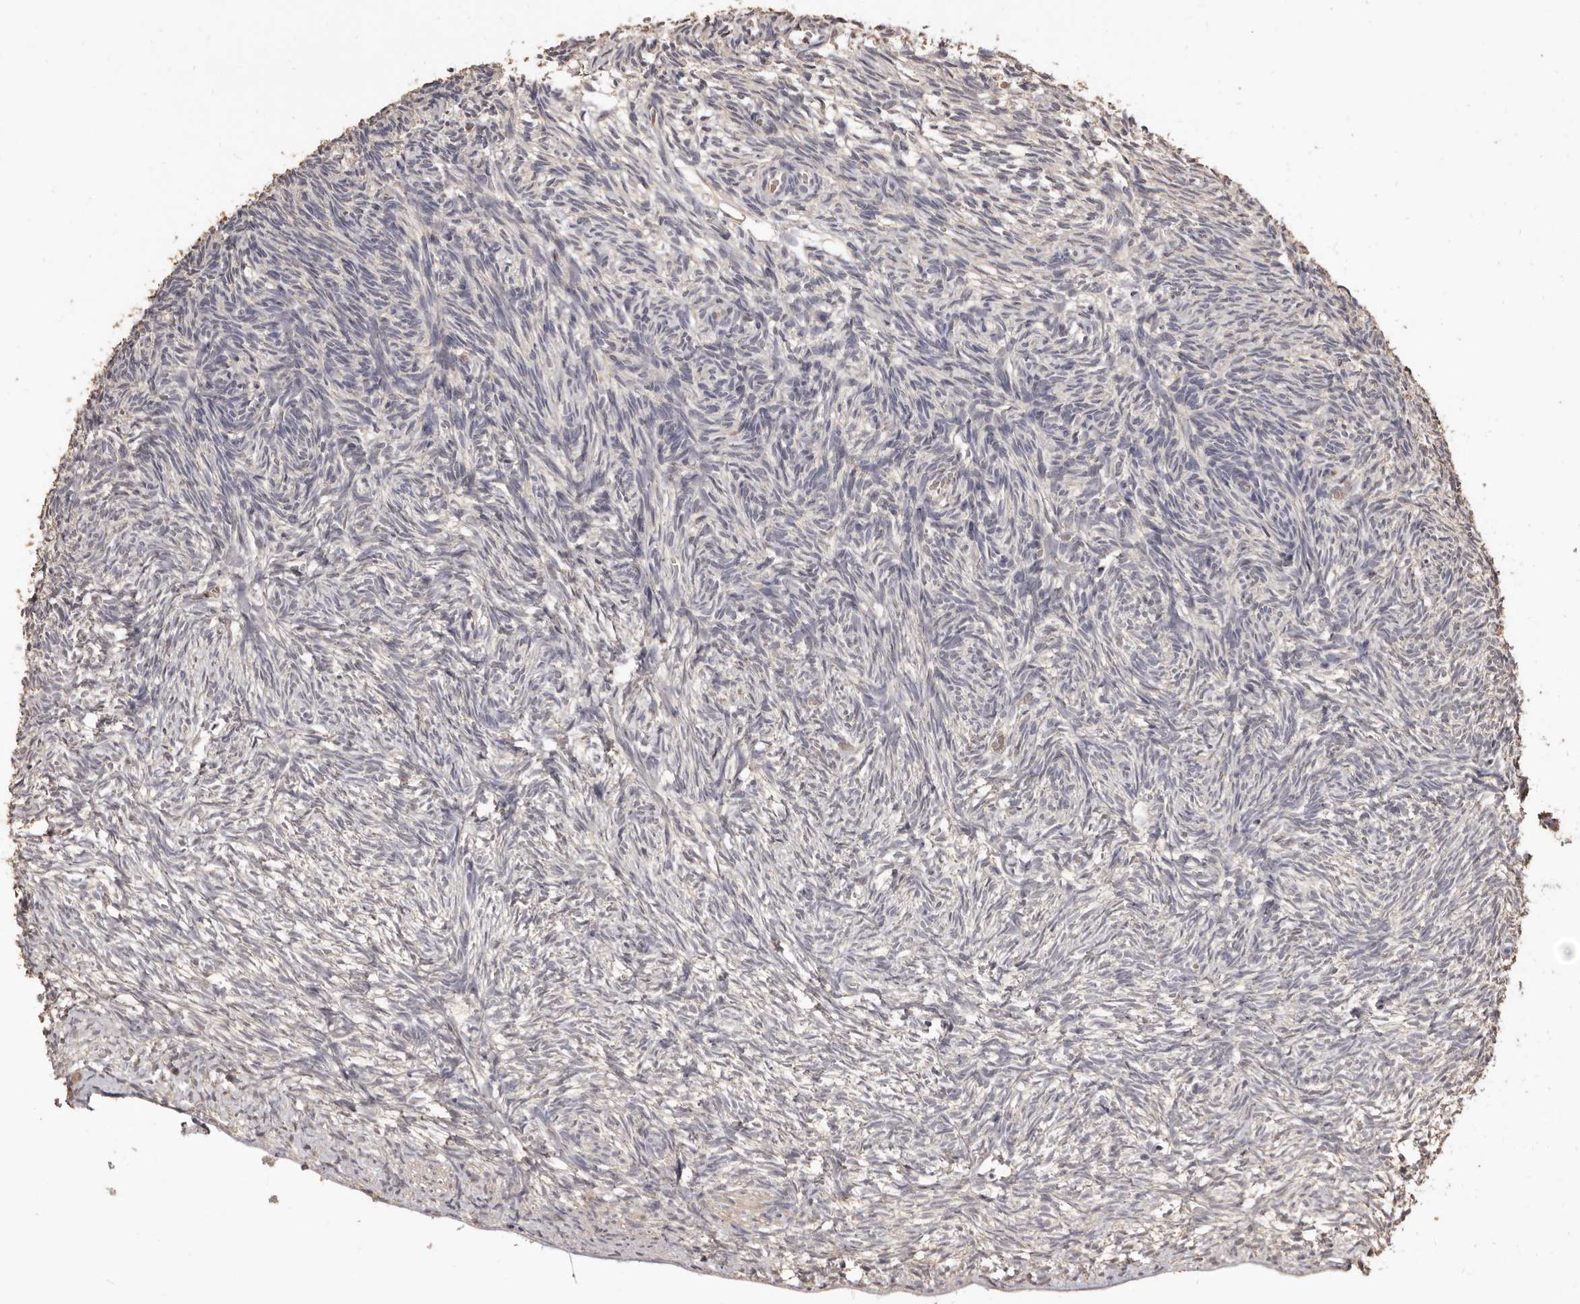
{"staining": {"intensity": "negative", "quantity": "none", "location": "none"}, "tissue": "ovary", "cell_type": "Ovarian stroma cells", "image_type": "normal", "snomed": [{"axis": "morphology", "description": "Normal tissue, NOS"}, {"axis": "topography", "description": "Ovary"}], "caption": "Immunohistochemistry (IHC) micrograph of benign ovary stained for a protein (brown), which demonstrates no positivity in ovarian stroma cells.", "gene": "INAVA", "patient": {"sex": "female", "age": 34}}